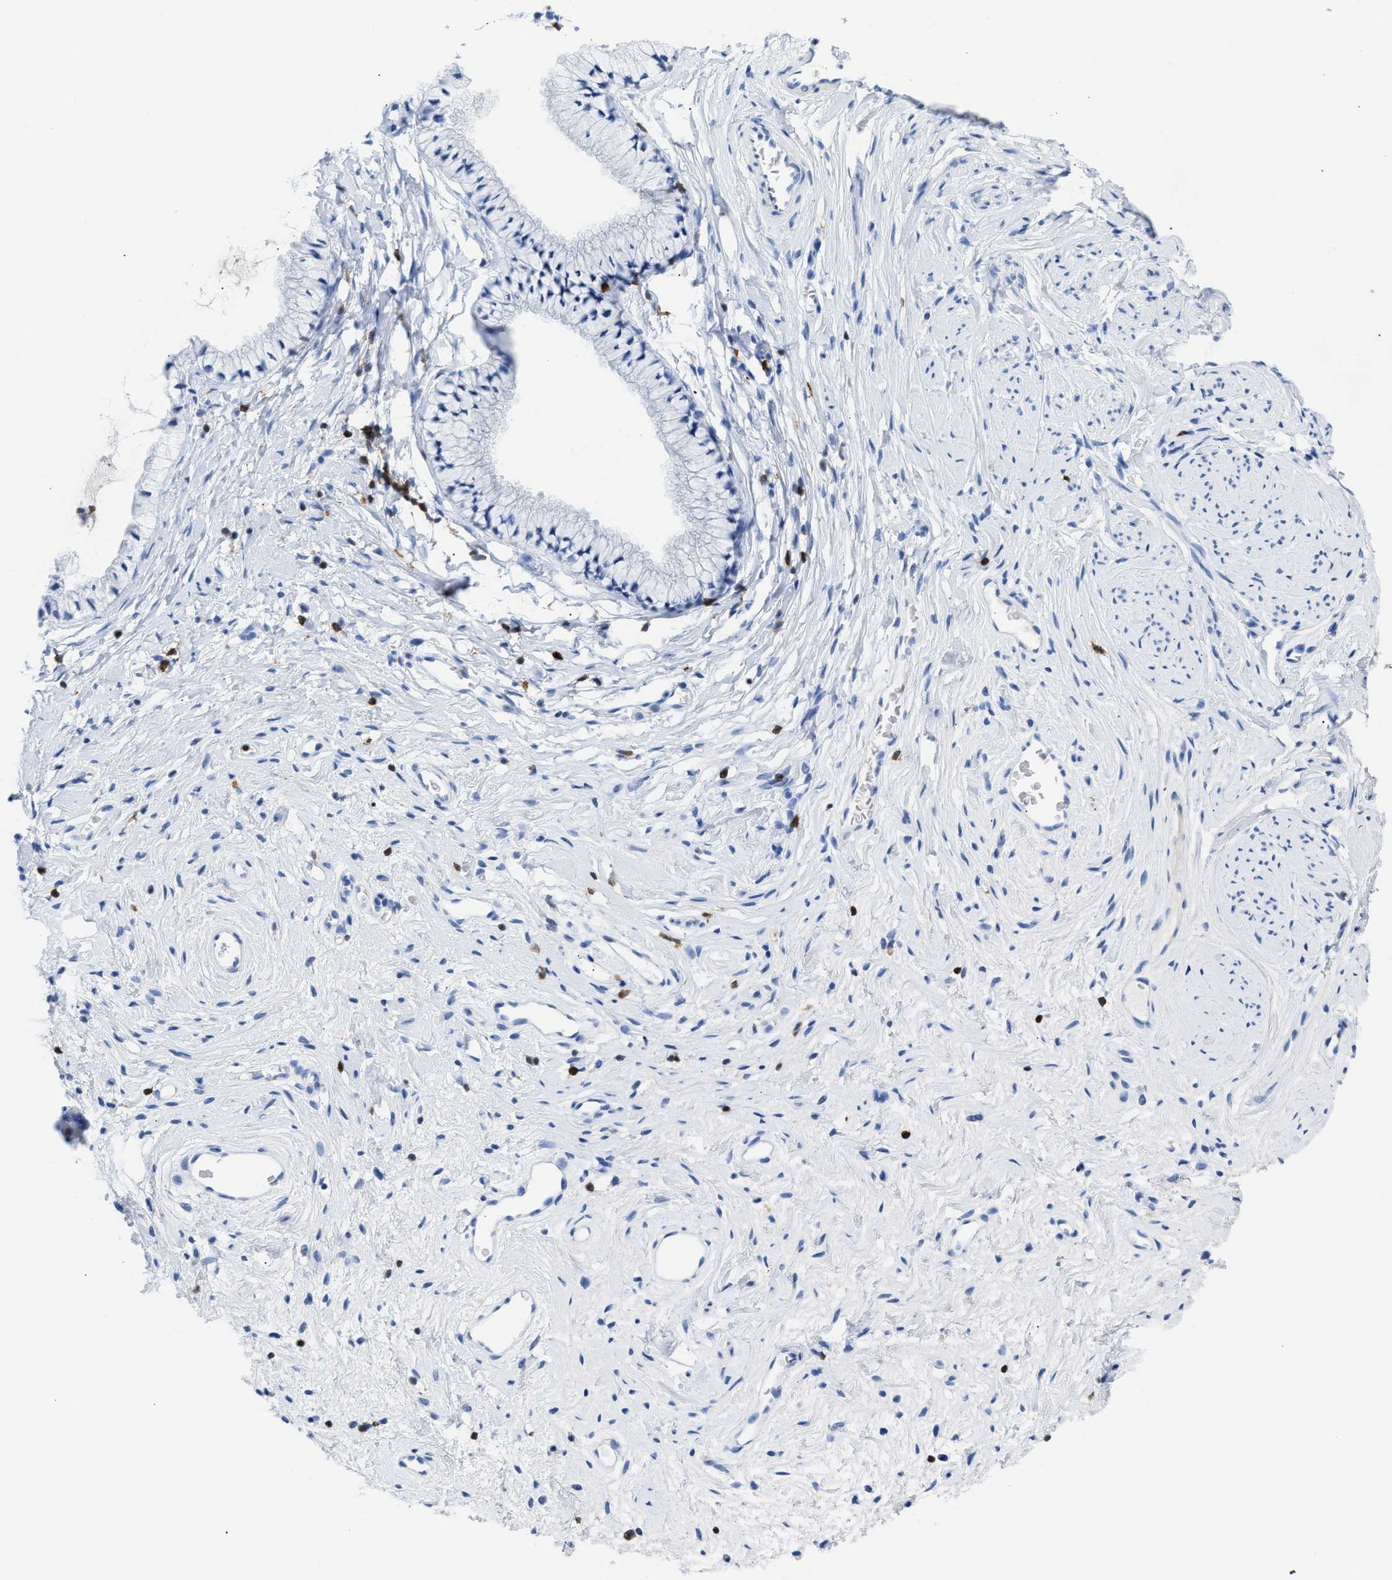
{"staining": {"intensity": "negative", "quantity": "none", "location": "none"}, "tissue": "cervix", "cell_type": "Glandular cells", "image_type": "normal", "snomed": [{"axis": "morphology", "description": "Normal tissue, NOS"}, {"axis": "topography", "description": "Cervix"}], "caption": "The immunohistochemistry image has no significant expression in glandular cells of cervix.", "gene": "LCP1", "patient": {"sex": "female", "age": 77}}